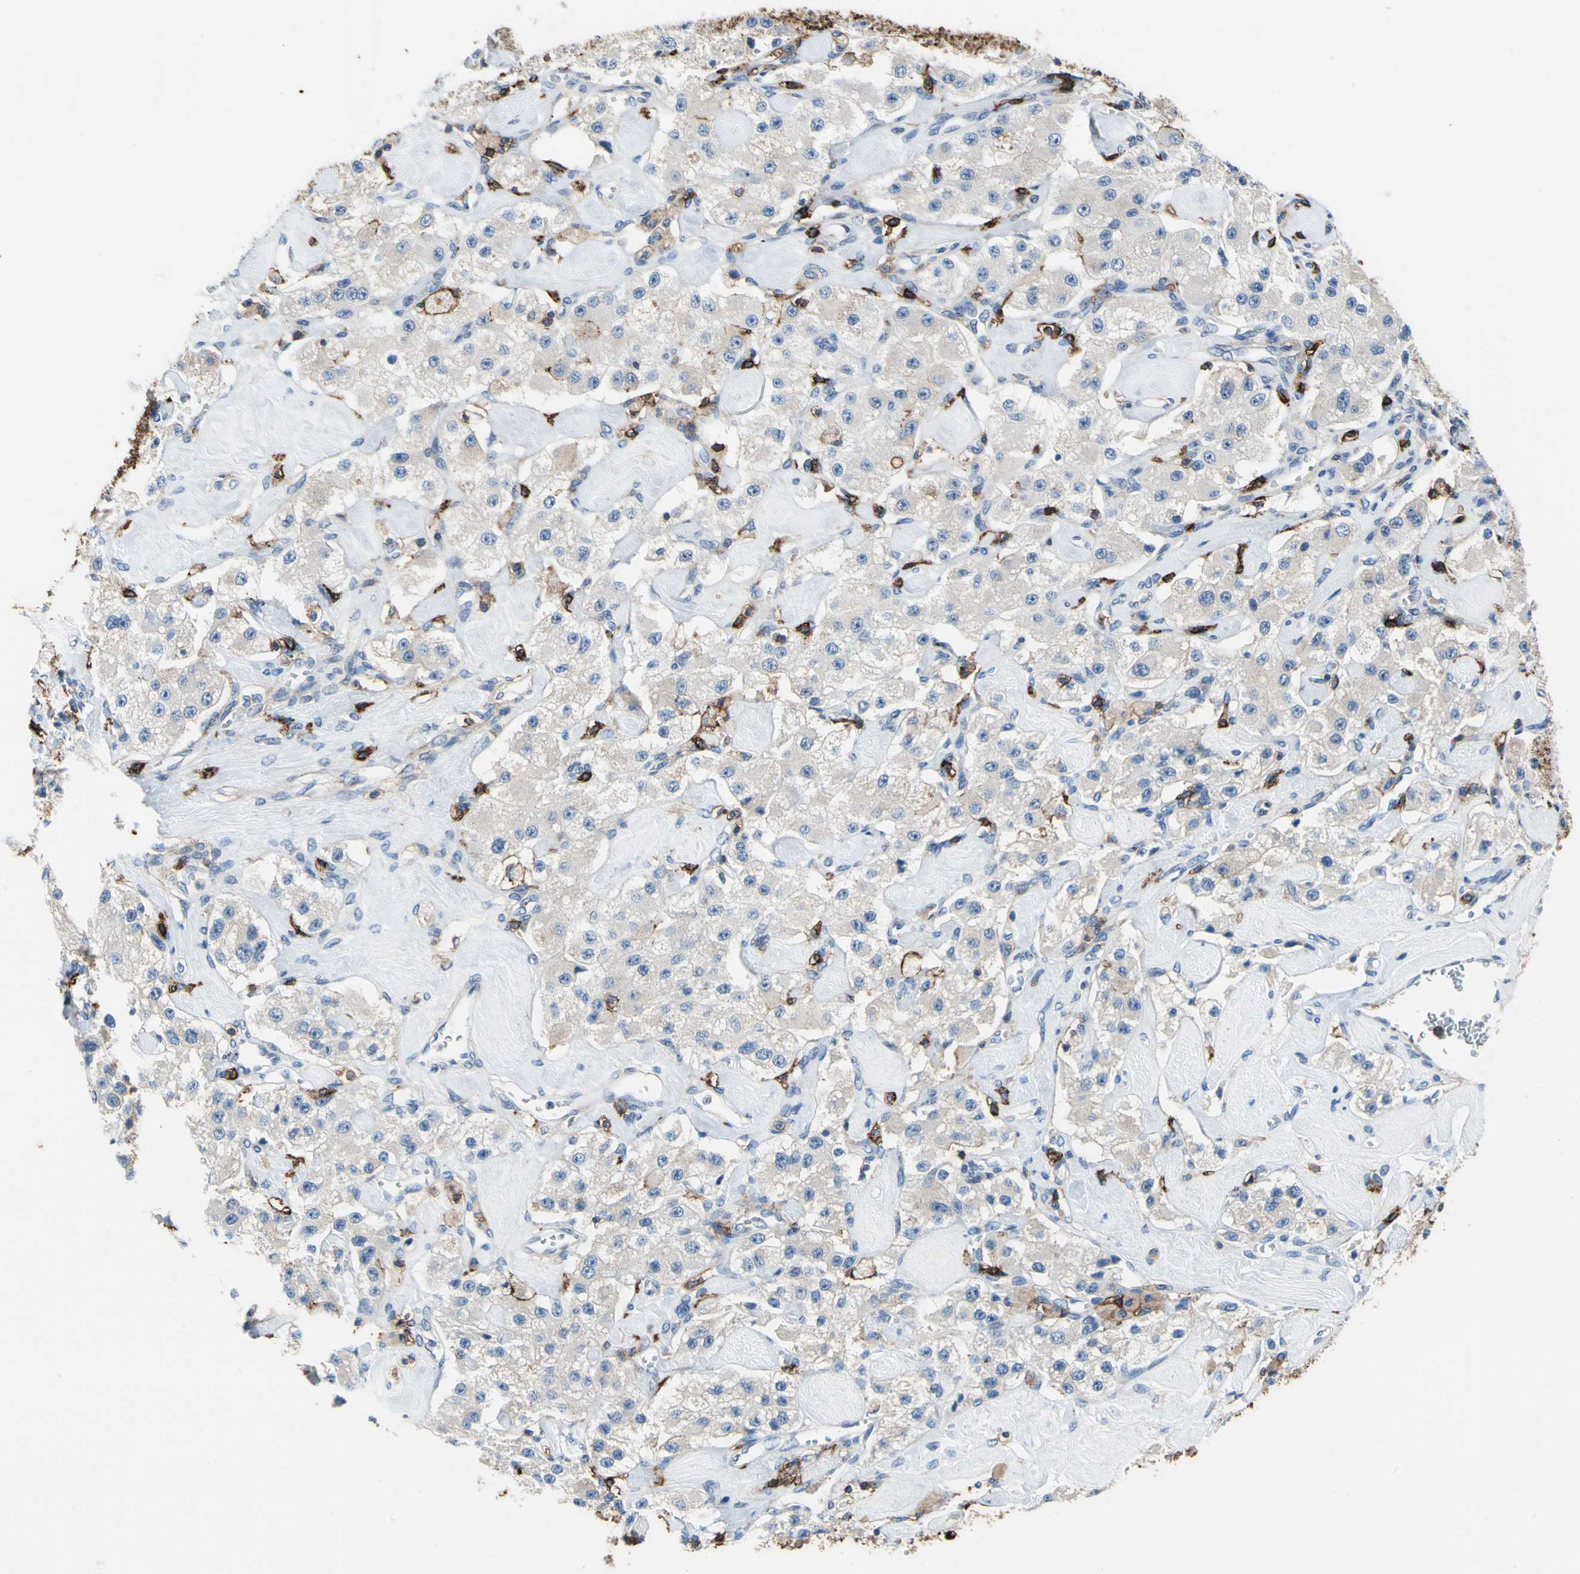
{"staining": {"intensity": "negative", "quantity": "none", "location": "none"}, "tissue": "carcinoid", "cell_type": "Tumor cells", "image_type": "cancer", "snomed": [{"axis": "morphology", "description": "Carcinoid, malignant, NOS"}, {"axis": "topography", "description": "Pancreas"}], "caption": "A high-resolution image shows immunohistochemistry staining of malignant carcinoid, which demonstrates no significant positivity in tumor cells. Brightfield microscopy of IHC stained with DAB (3,3'-diaminobenzidine) (brown) and hematoxylin (blue), captured at high magnification.", "gene": "CD44", "patient": {"sex": "male", "age": 41}}